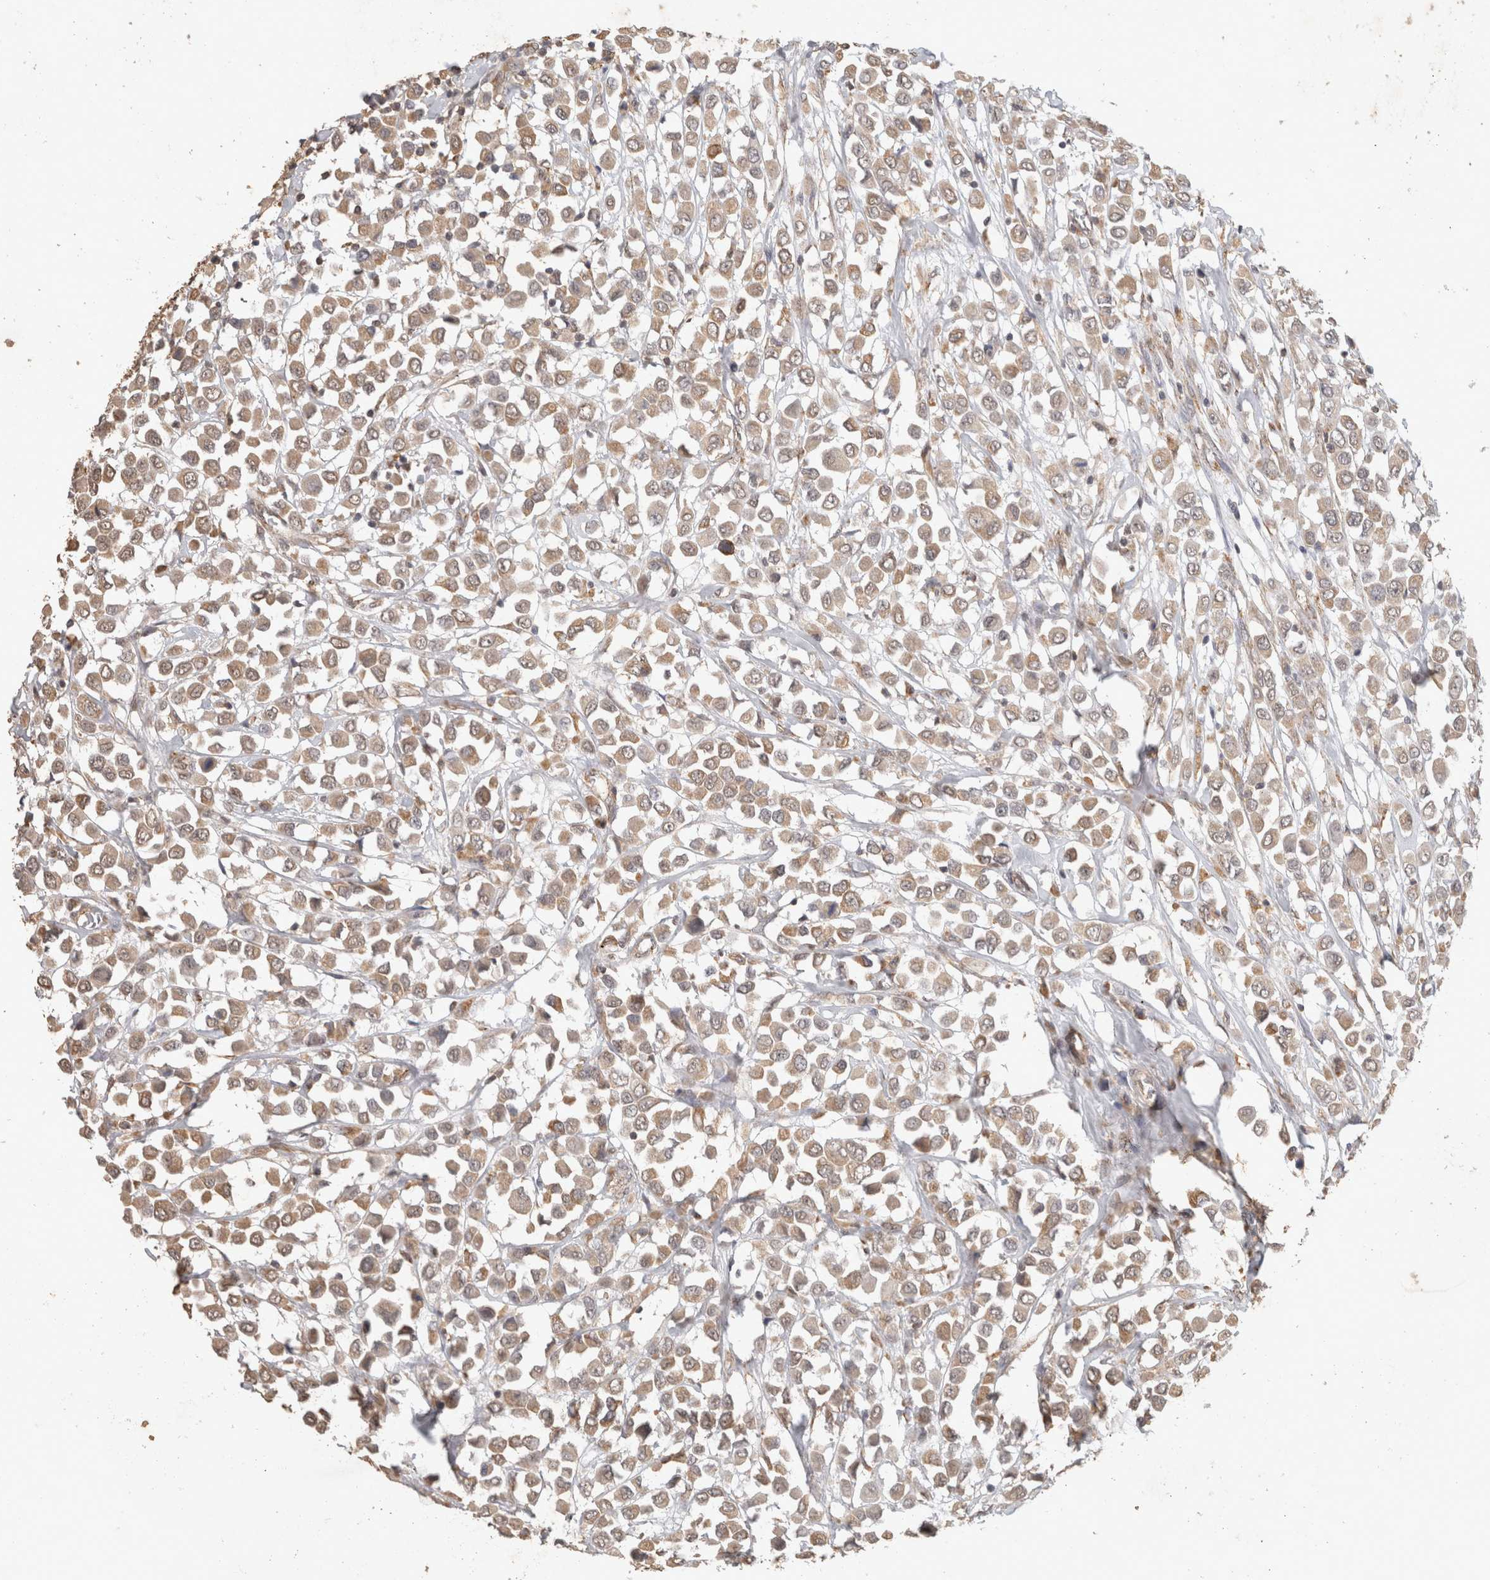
{"staining": {"intensity": "weak", "quantity": ">75%", "location": "cytoplasmic/membranous"}, "tissue": "breast cancer", "cell_type": "Tumor cells", "image_type": "cancer", "snomed": [{"axis": "morphology", "description": "Duct carcinoma"}, {"axis": "topography", "description": "Breast"}], "caption": "Human breast cancer (invasive ductal carcinoma) stained for a protein (brown) reveals weak cytoplasmic/membranous positive staining in about >75% of tumor cells.", "gene": "BNIP3L", "patient": {"sex": "female", "age": 61}}